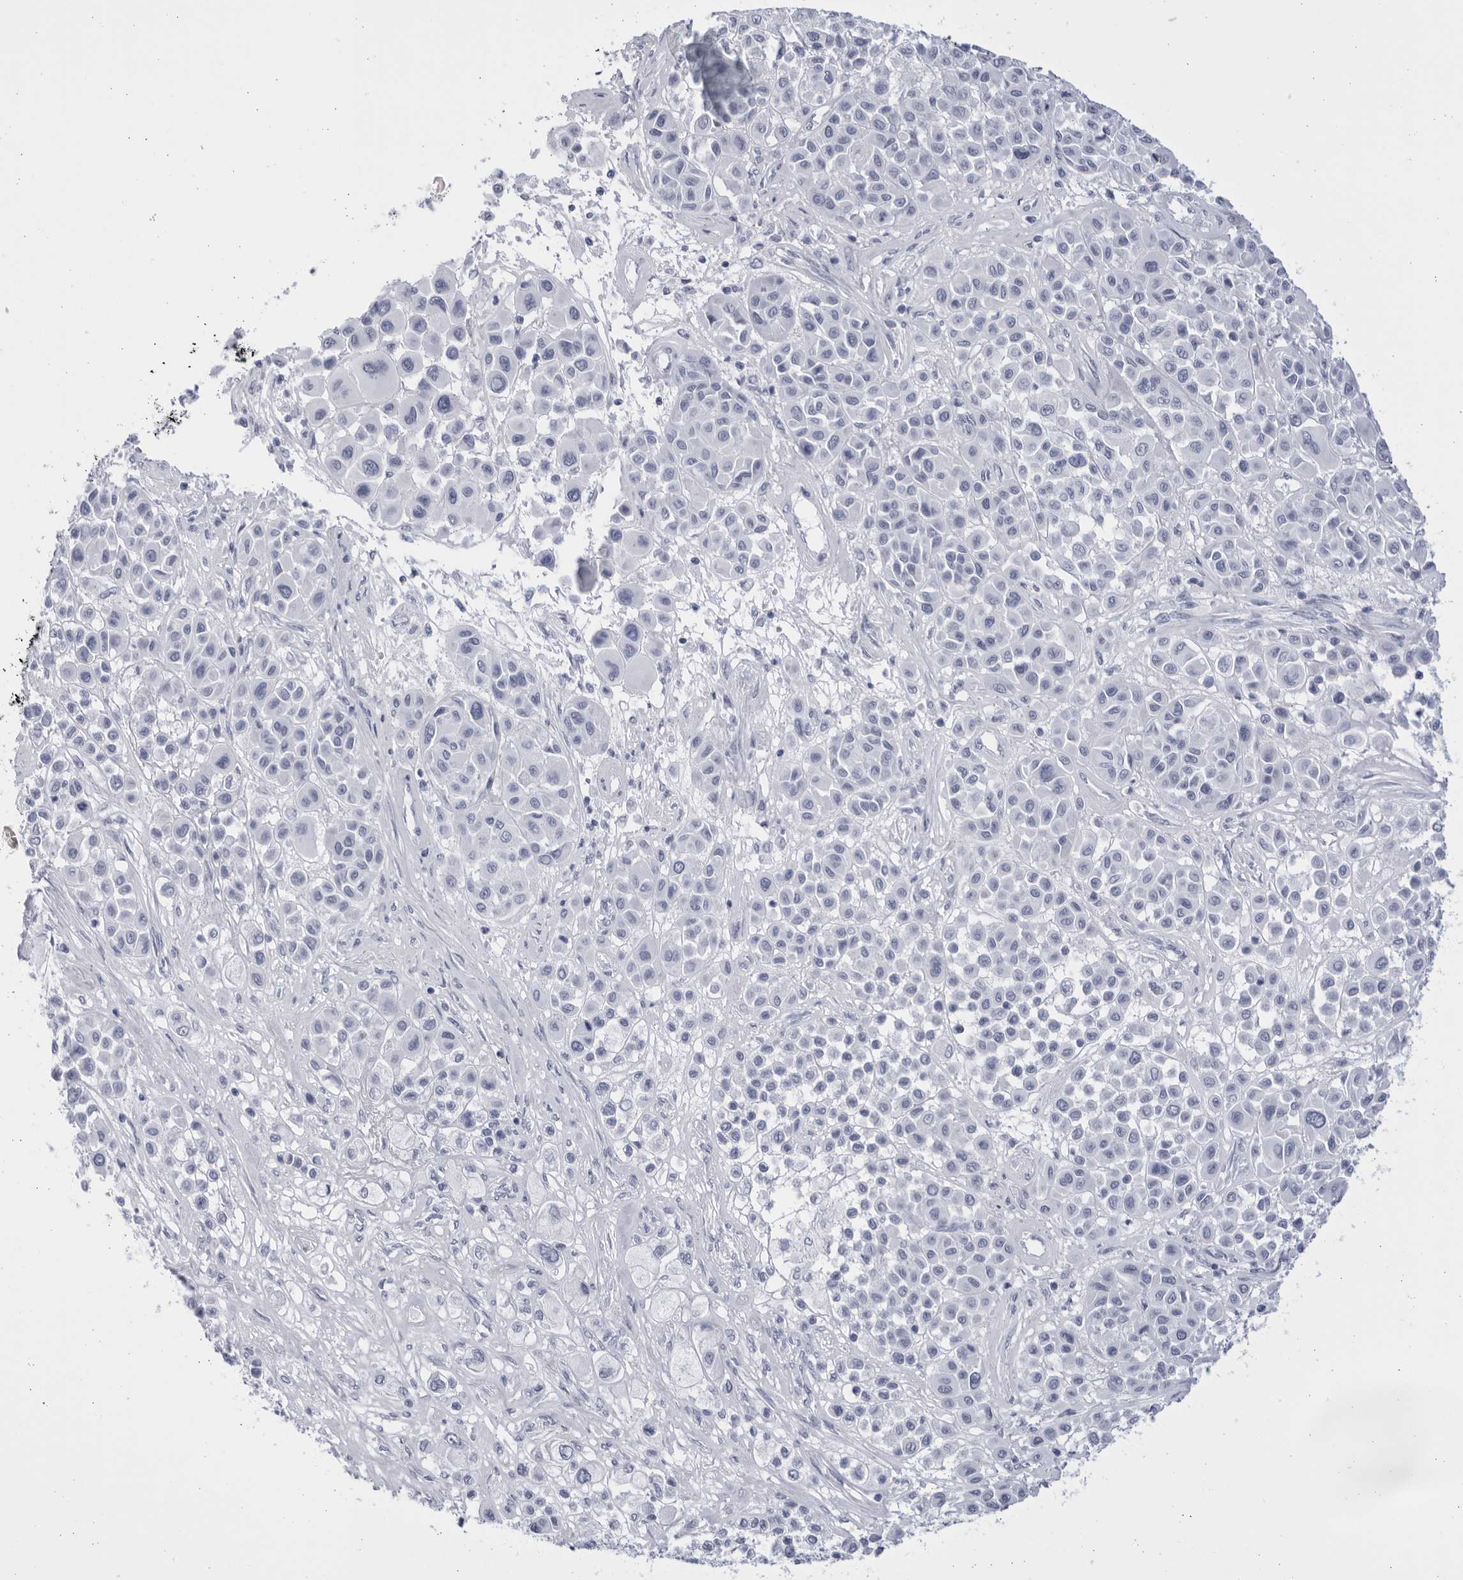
{"staining": {"intensity": "negative", "quantity": "none", "location": "none"}, "tissue": "melanoma", "cell_type": "Tumor cells", "image_type": "cancer", "snomed": [{"axis": "morphology", "description": "Malignant melanoma, Metastatic site"}, {"axis": "topography", "description": "Soft tissue"}], "caption": "An immunohistochemistry micrograph of malignant melanoma (metastatic site) is shown. There is no staining in tumor cells of malignant melanoma (metastatic site). (Brightfield microscopy of DAB immunohistochemistry (IHC) at high magnification).", "gene": "CCDC181", "patient": {"sex": "male", "age": 41}}